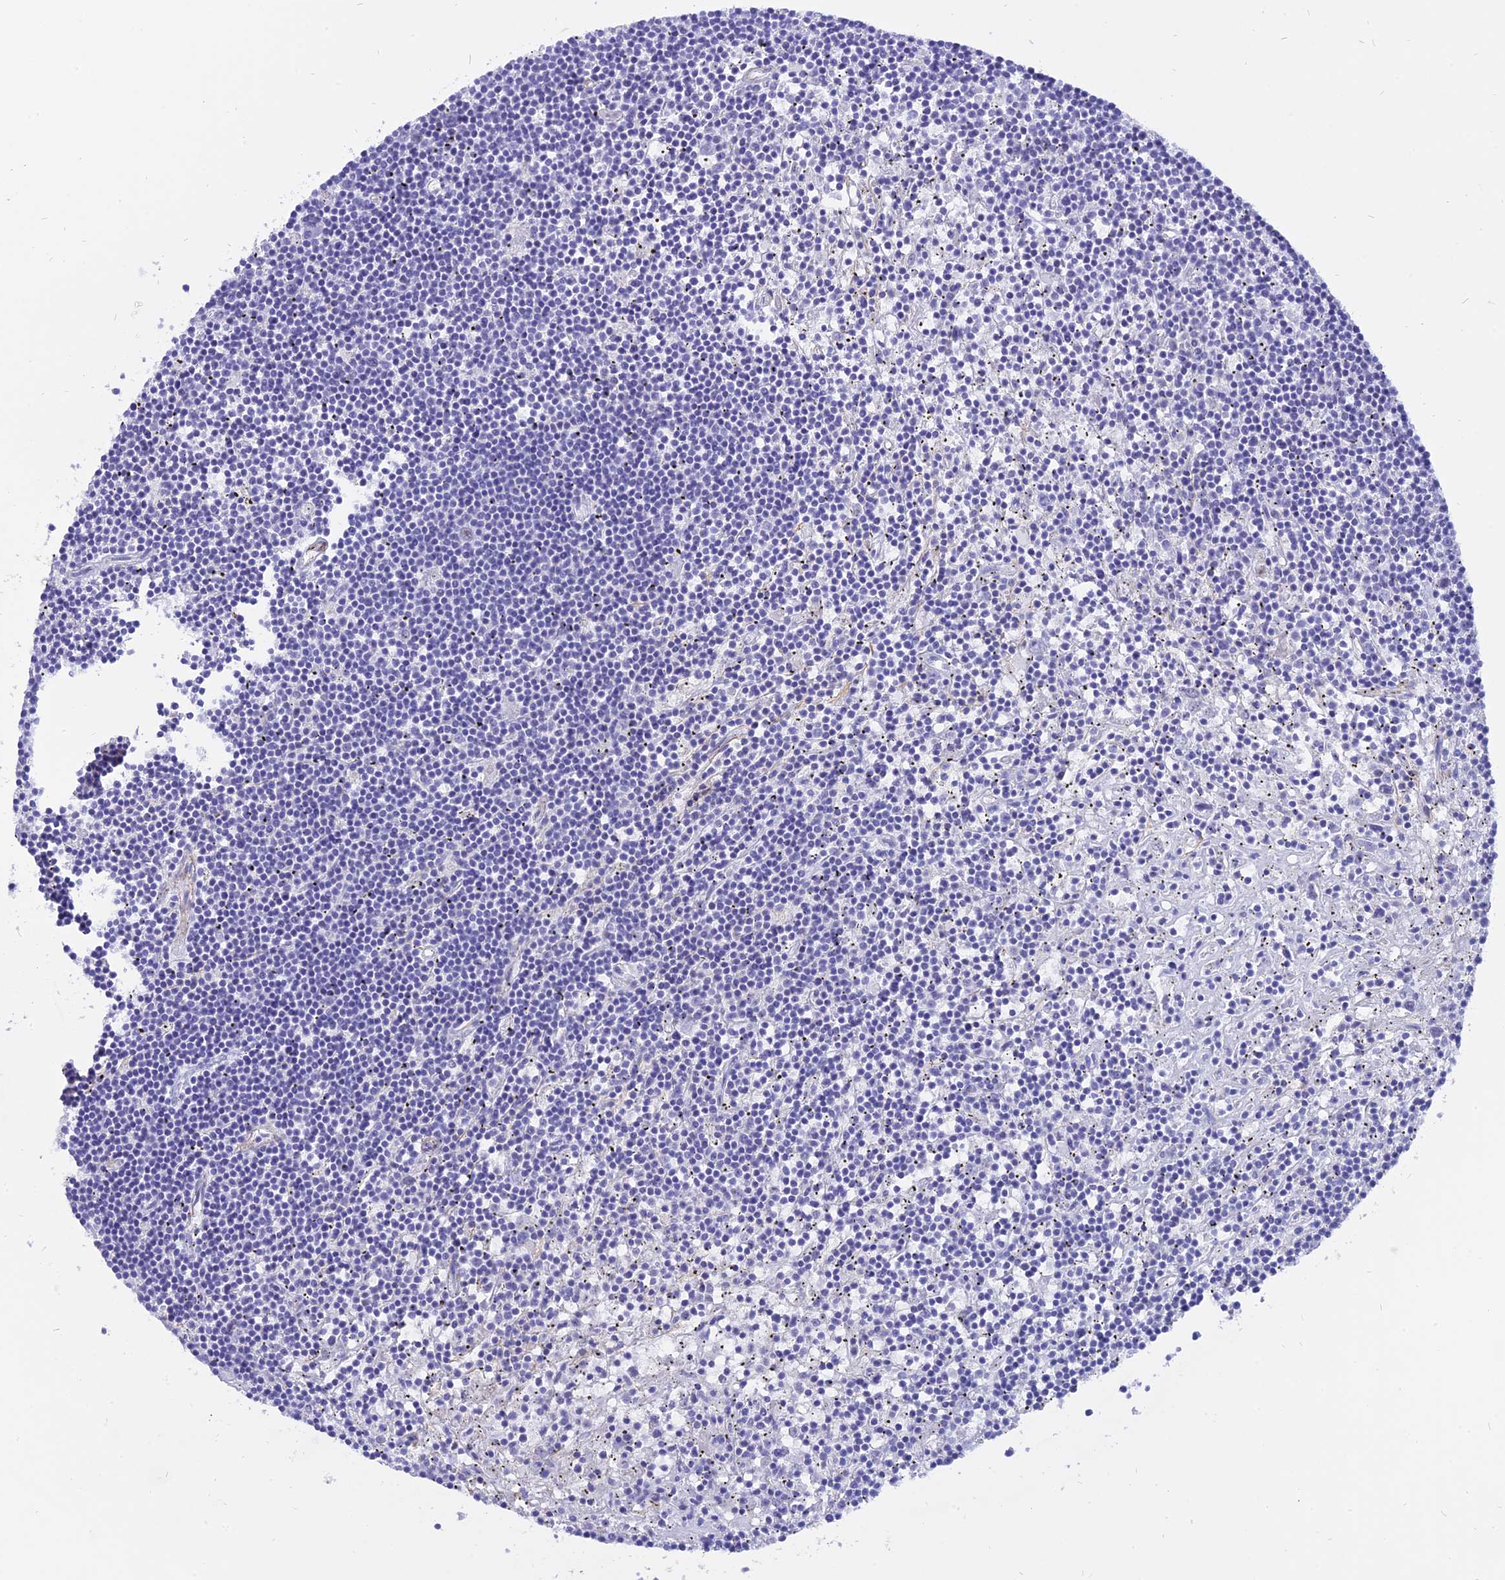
{"staining": {"intensity": "negative", "quantity": "none", "location": "none"}, "tissue": "lymphoma", "cell_type": "Tumor cells", "image_type": "cancer", "snomed": [{"axis": "morphology", "description": "Malignant lymphoma, non-Hodgkin's type, Low grade"}, {"axis": "topography", "description": "Spleen"}], "caption": "Immunohistochemistry image of neoplastic tissue: malignant lymphoma, non-Hodgkin's type (low-grade) stained with DAB (3,3'-diaminobenzidine) shows no significant protein staining in tumor cells.", "gene": "CENPV", "patient": {"sex": "male", "age": 76}}